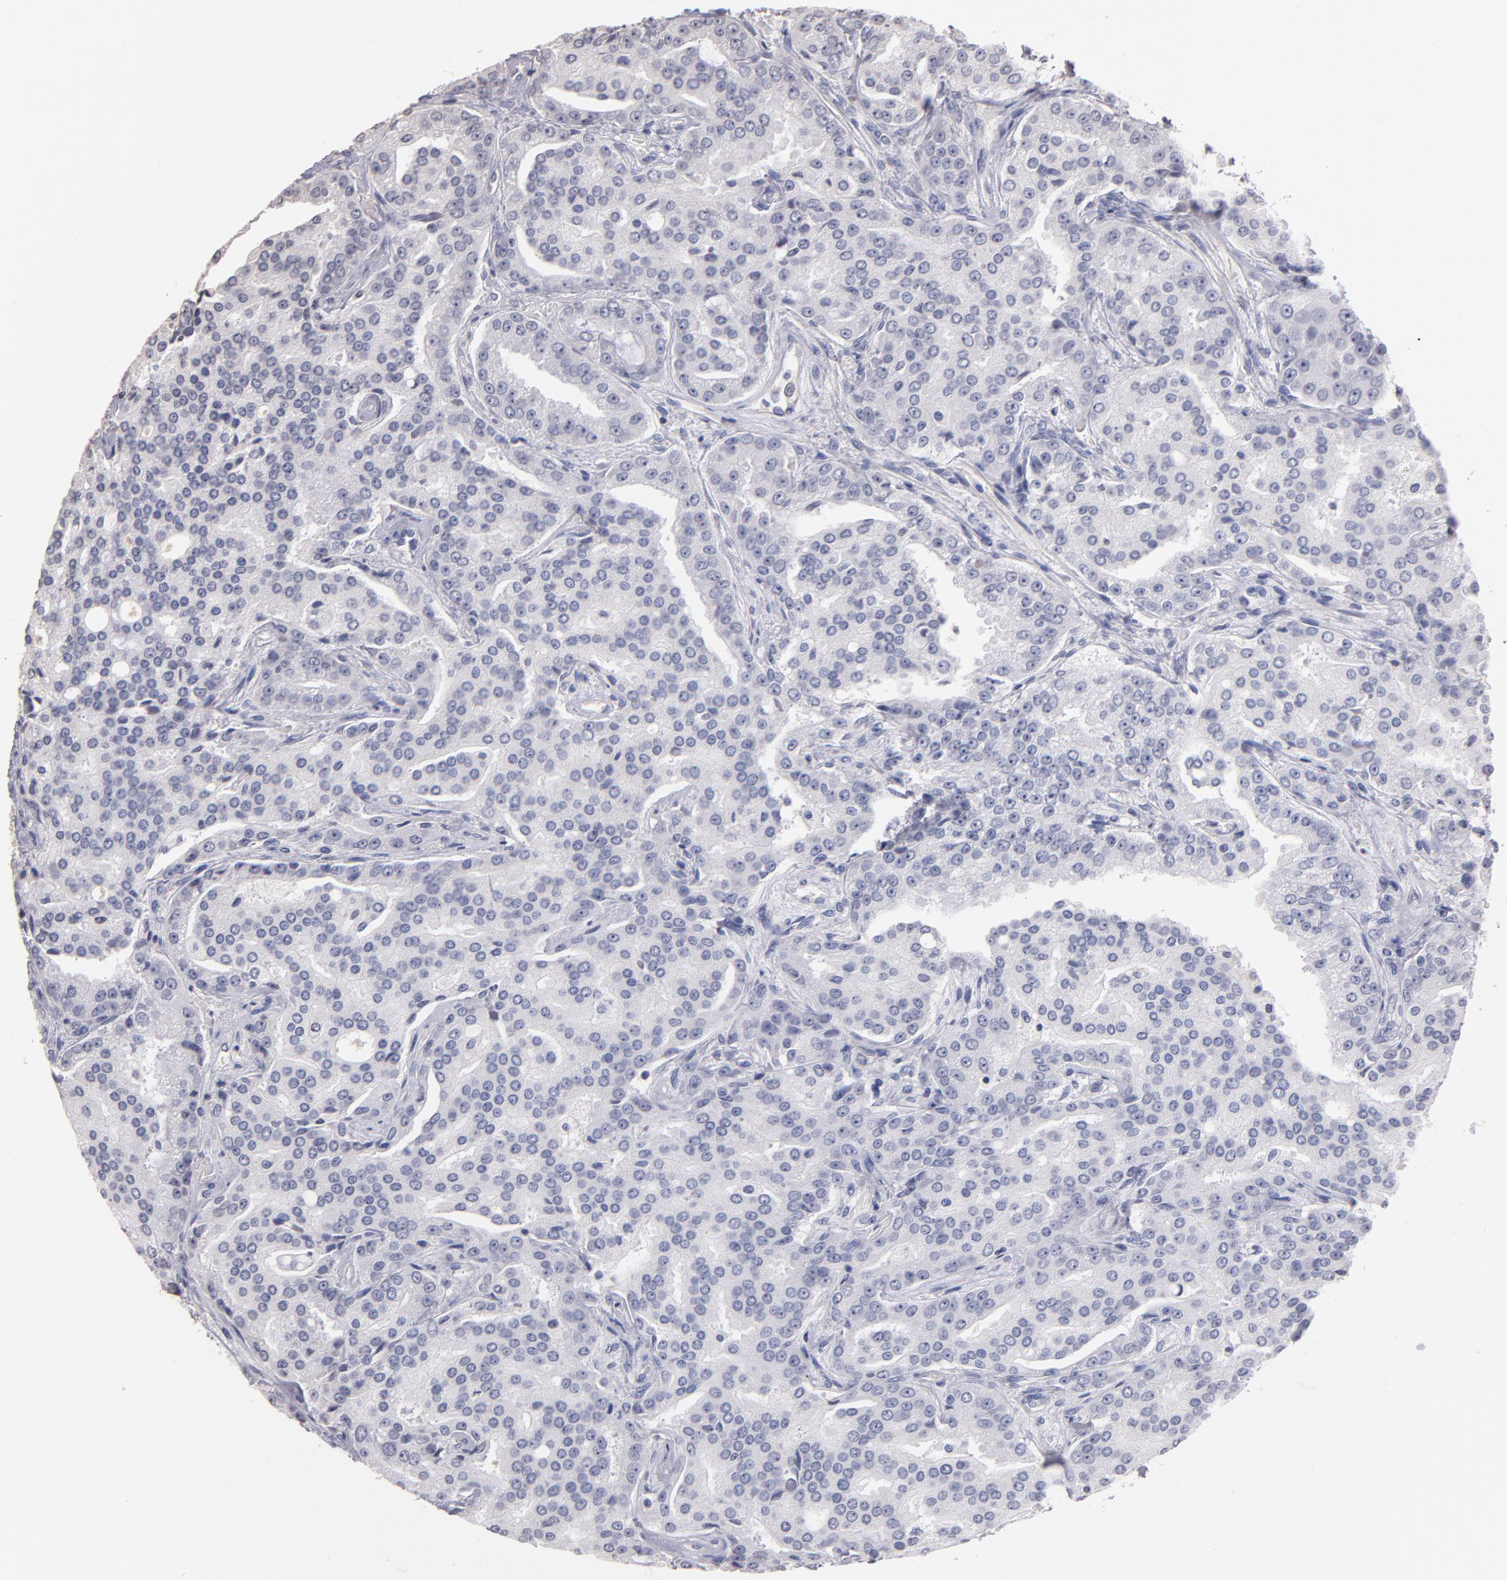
{"staining": {"intensity": "negative", "quantity": "none", "location": "none"}, "tissue": "prostate cancer", "cell_type": "Tumor cells", "image_type": "cancer", "snomed": [{"axis": "morphology", "description": "Adenocarcinoma, High grade"}, {"axis": "topography", "description": "Prostate"}], "caption": "High power microscopy image of an immunohistochemistry (IHC) micrograph of high-grade adenocarcinoma (prostate), revealing no significant staining in tumor cells.", "gene": "SOX10", "patient": {"sex": "male", "age": 72}}